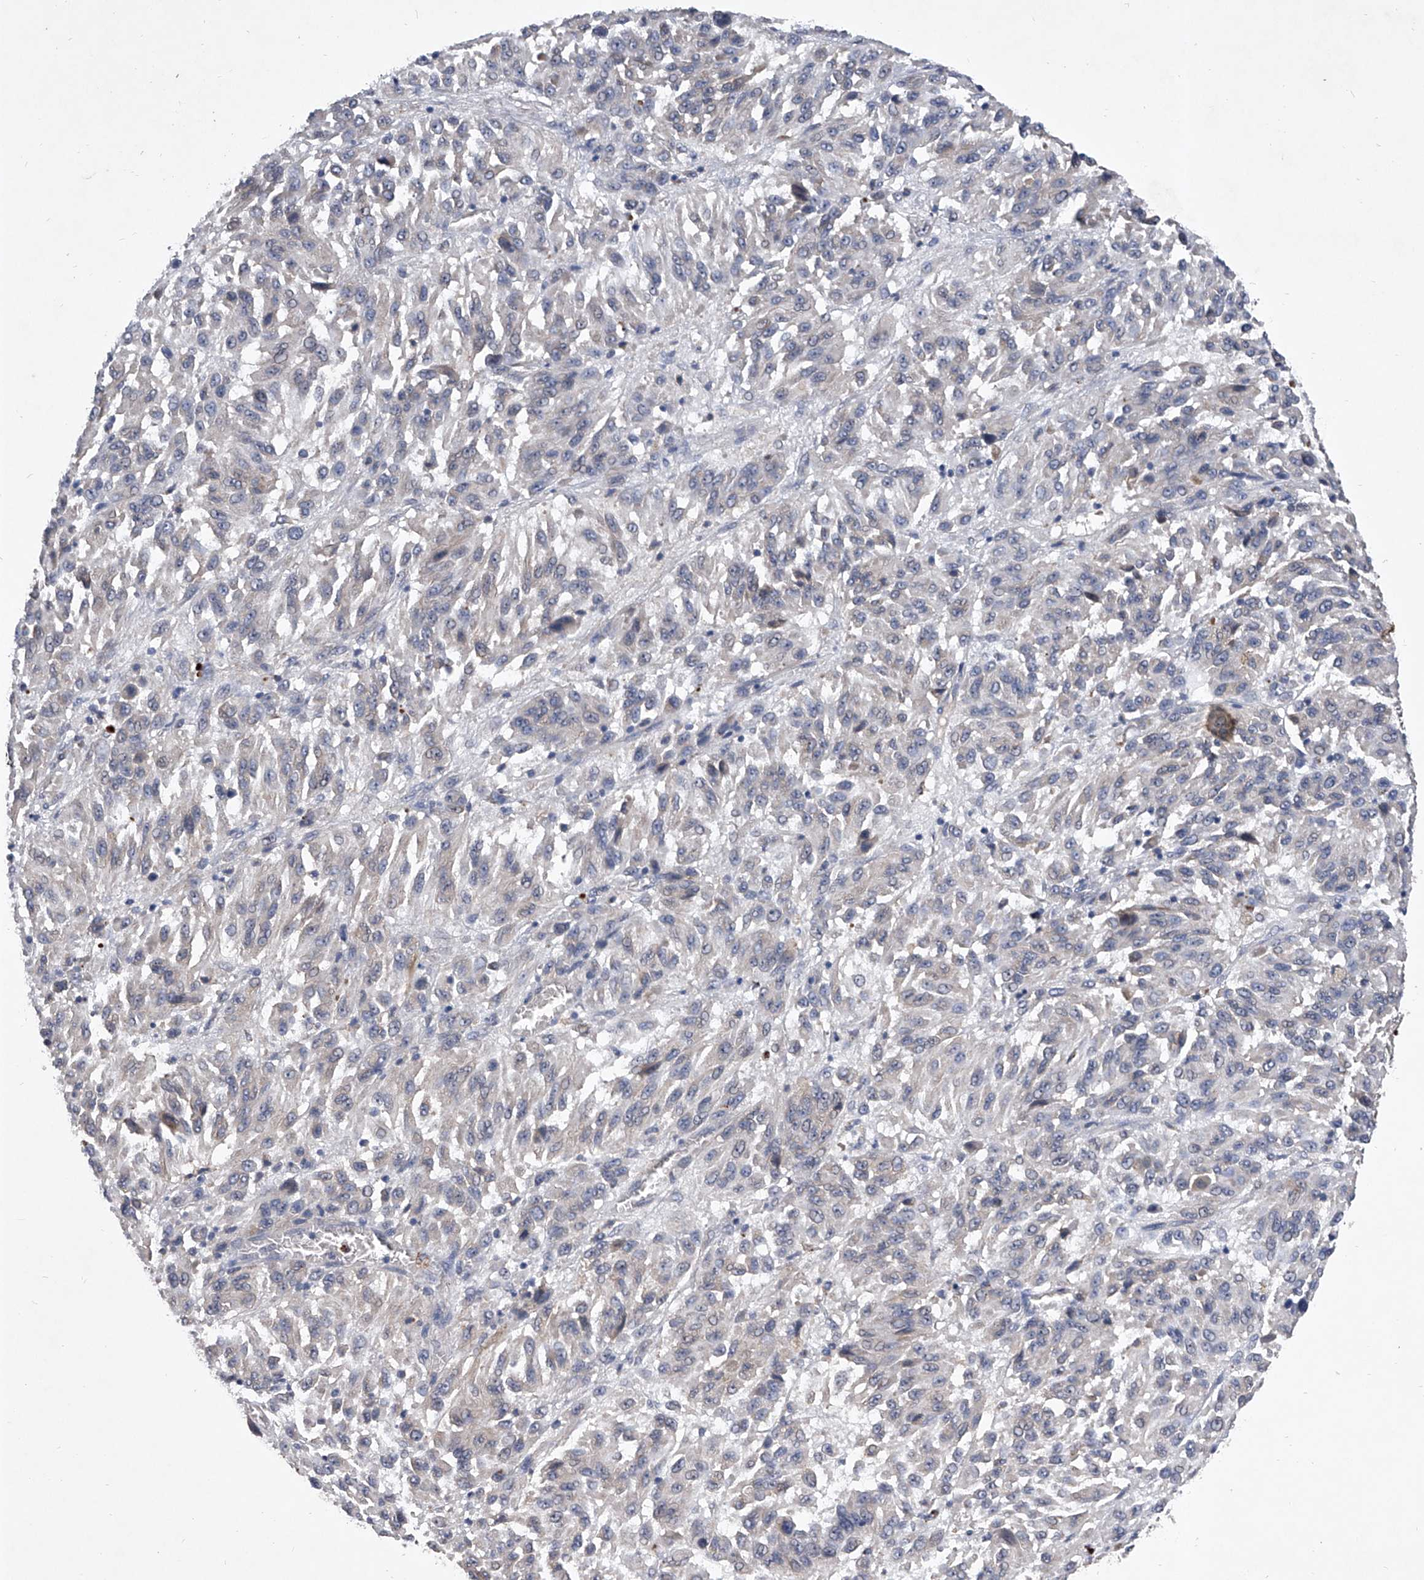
{"staining": {"intensity": "negative", "quantity": "none", "location": "none"}, "tissue": "melanoma", "cell_type": "Tumor cells", "image_type": "cancer", "snomed": [{"axis": "morphology", "description": "Malignant melanoma, Metastatic site"}, {"axis": "topography", "description": "Lung"}], "caption": "The IHC micrograph has no significant expression in tumor cells of melanoma tissue.", "gene": "C5", "patient": {"sex": "male", "age": 64}}